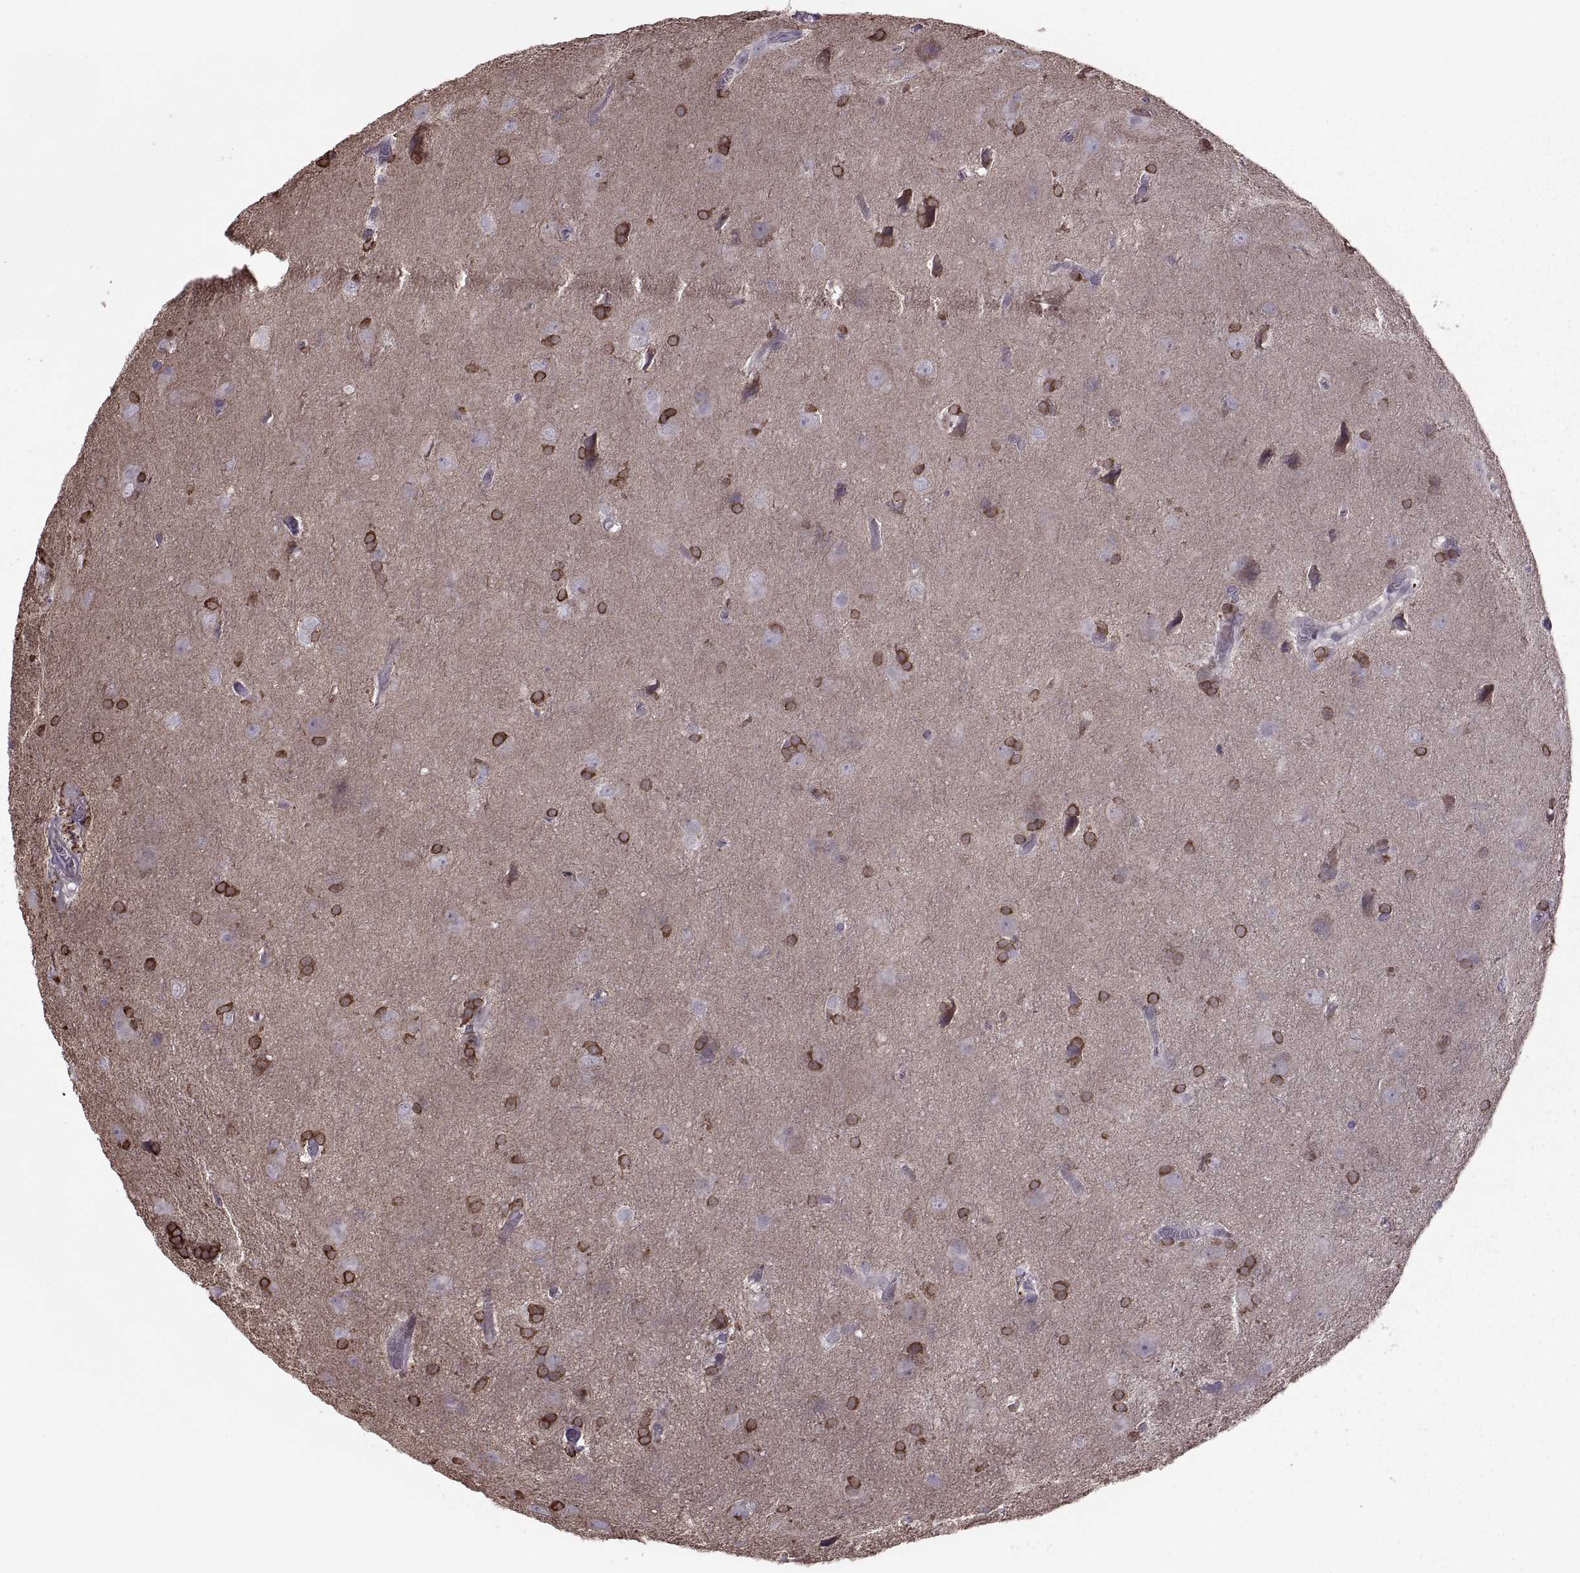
{"staining": {"intensity": "strong", "quantity": ">75%", "location": "cytoplasmic/membranous"}, "tissue": "glioma", "cell_type": "Tumor cells", "image_type": "cancer", "snomed": [{"axis": "morphology", "description": "Glioma, malignant, Low grade"}, {"axis": "topography", "description": "Brain"}], "caption": "This micrograph displays immunohistochemistry staining of malignant low-grade glioma, with high strong cytoplasmic/membranous staining in about >75% of tumor cells.", "gene": "ODF3", "patient": {"sex": "male", "age": 58}}